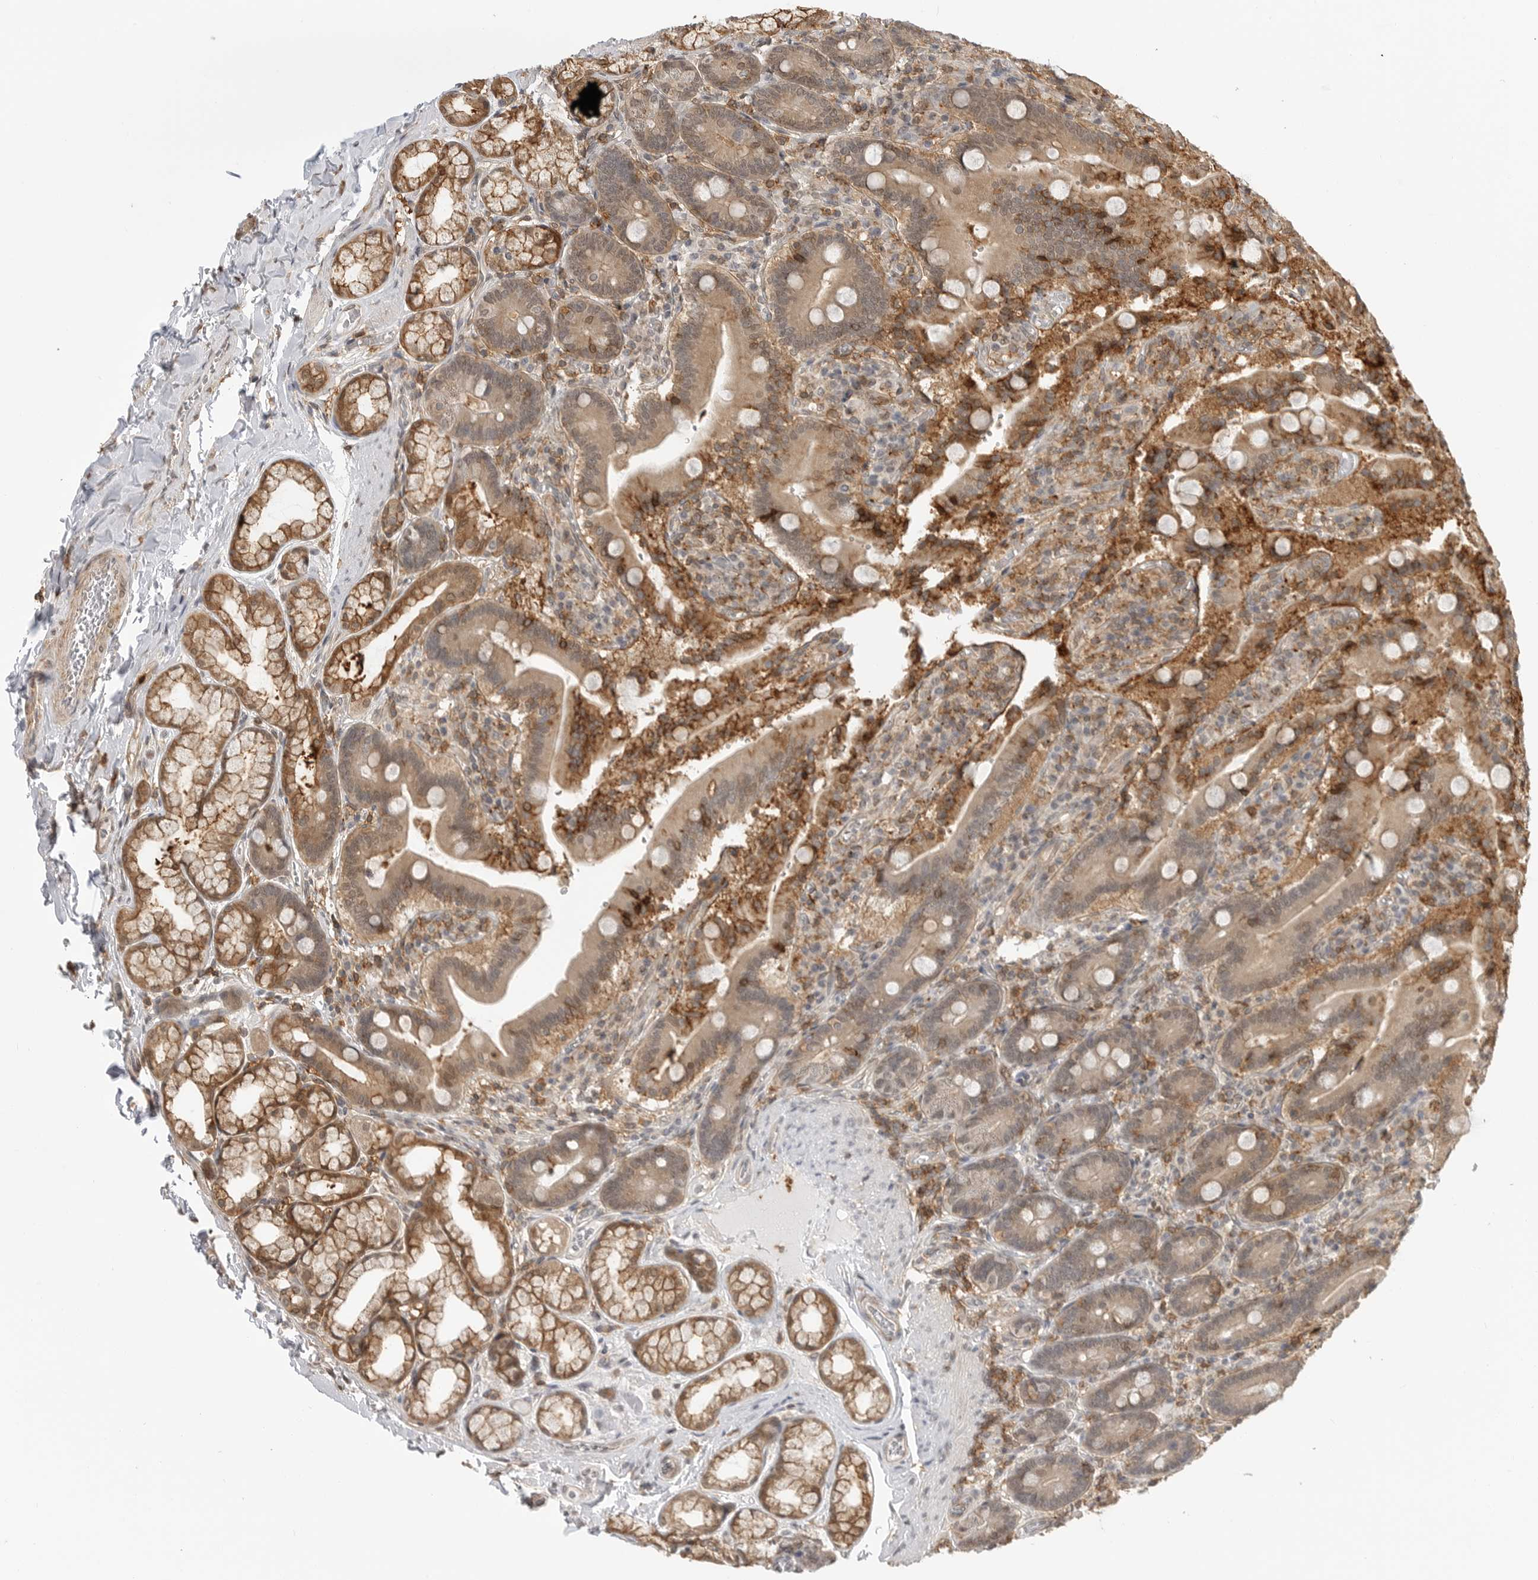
{"staining": {"intensity": "moderate", "quantity": ">75%", "location": "cytoplasmic/membranous,nuclear"}, "tissue": "duodenum", "cell_type": "Glandular cells", "image_type": "normal", "snomed": [{"axis": "morphology", "description": "Normal tissue, NOS"}, {"axis": "topography", "description": "Duodenum"}], "caption": "Duodenum was stained to show a protein in brown. There is medium levels of moderate cytoplasmic/membranous,nuclear expression in approximately >75% of glandular cells. The staining is performed using DAB (3,3'-diaminobenzidine) brown chromogen to label protein expression. The nuclei are counter-stained blue using hematoxylin.", "gene": "ANXA11", "patient": {"sex": "female", "age": 62}}